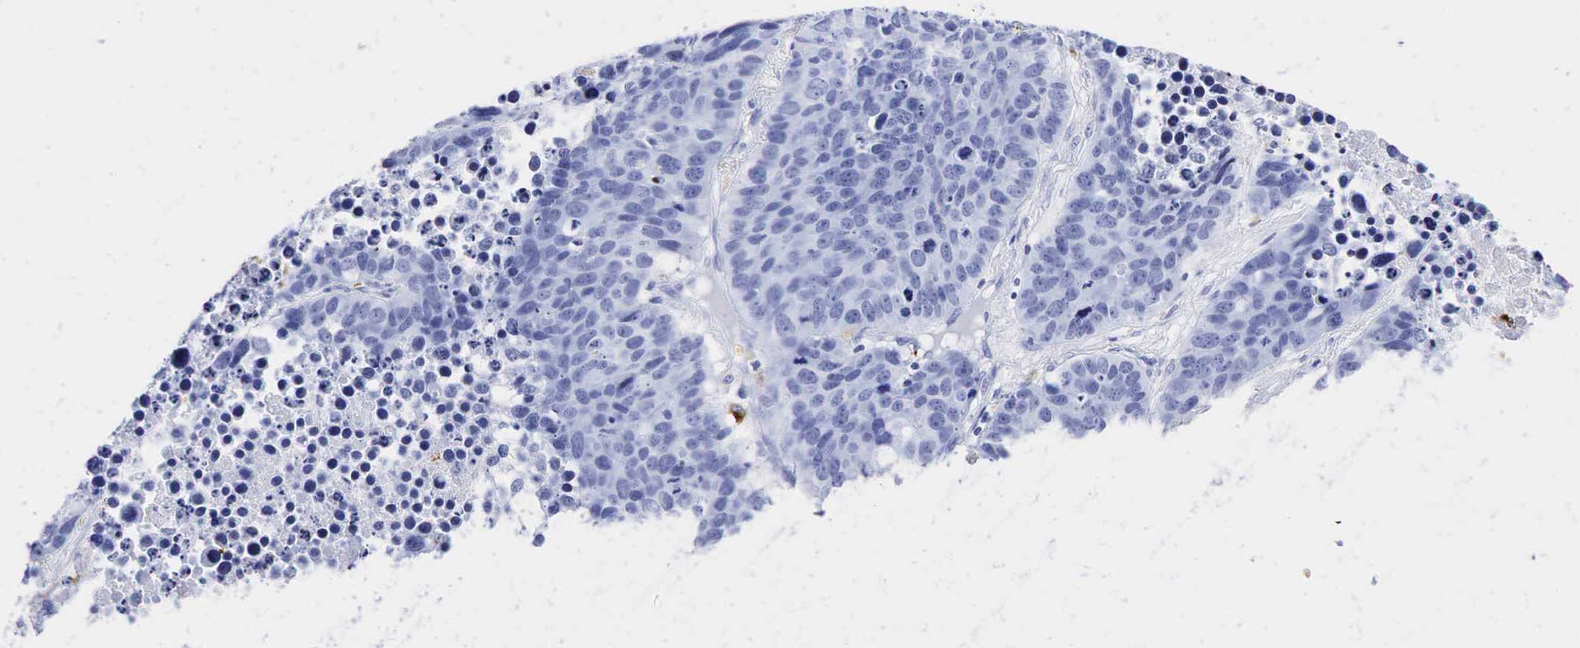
{"staining": {"intensity": "negative", "quantity": "none", "location": "none"}, "tissue": "lung cancer", "cell_type": "Tumor cells", "image_type": "cancer", "snomed": [{"axis": "morphology", "description": "Carcinoid, malignant, NOS"}, {"axis": "topography", "description": "Lung"}], "caption": "A micrograph of malignant carcinoid (lung) stained for a protein demonstrates no brown staining in tumor cells.", "gene": "LYZ", "patient": {"sex": "male", "age": 60}}